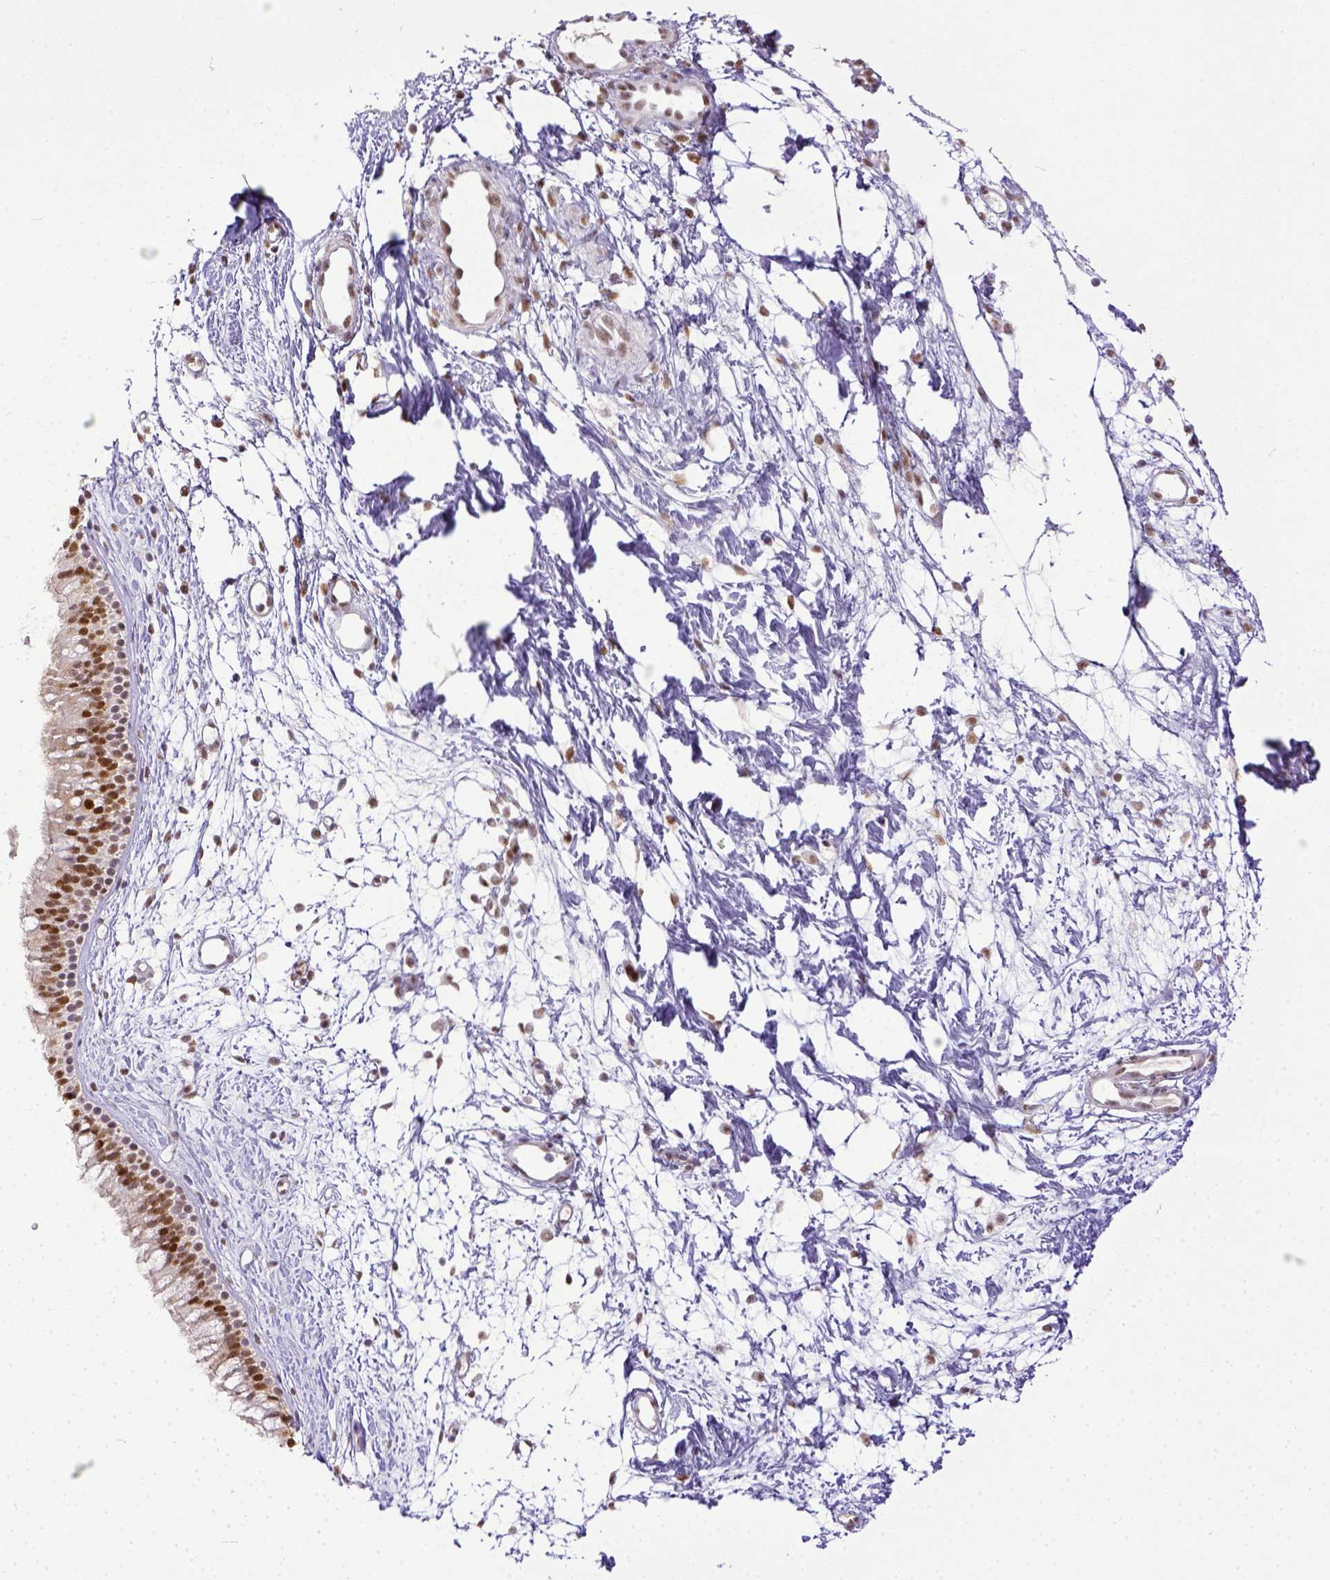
{"staining": {"intensity": "strong", "quantity": ">75%", "location": "nuclear"}, "tissue": "nasopharynx", "cell_type": "Respiratory epithelial cells", "image_type": "normal", "snomed": [{"axis": "morphology", "description": "Normal tissue, NOS"}, {"axis": "topography", "description": "Nasopharynx"}], "caption": "Human nasopharynx stained for a protein (brown) shows strong nuclear positive expression in about >75% of respiratory epithelial cells.", "gene": "ERCC1", "patient": {"sex": "male", "age": 58}}